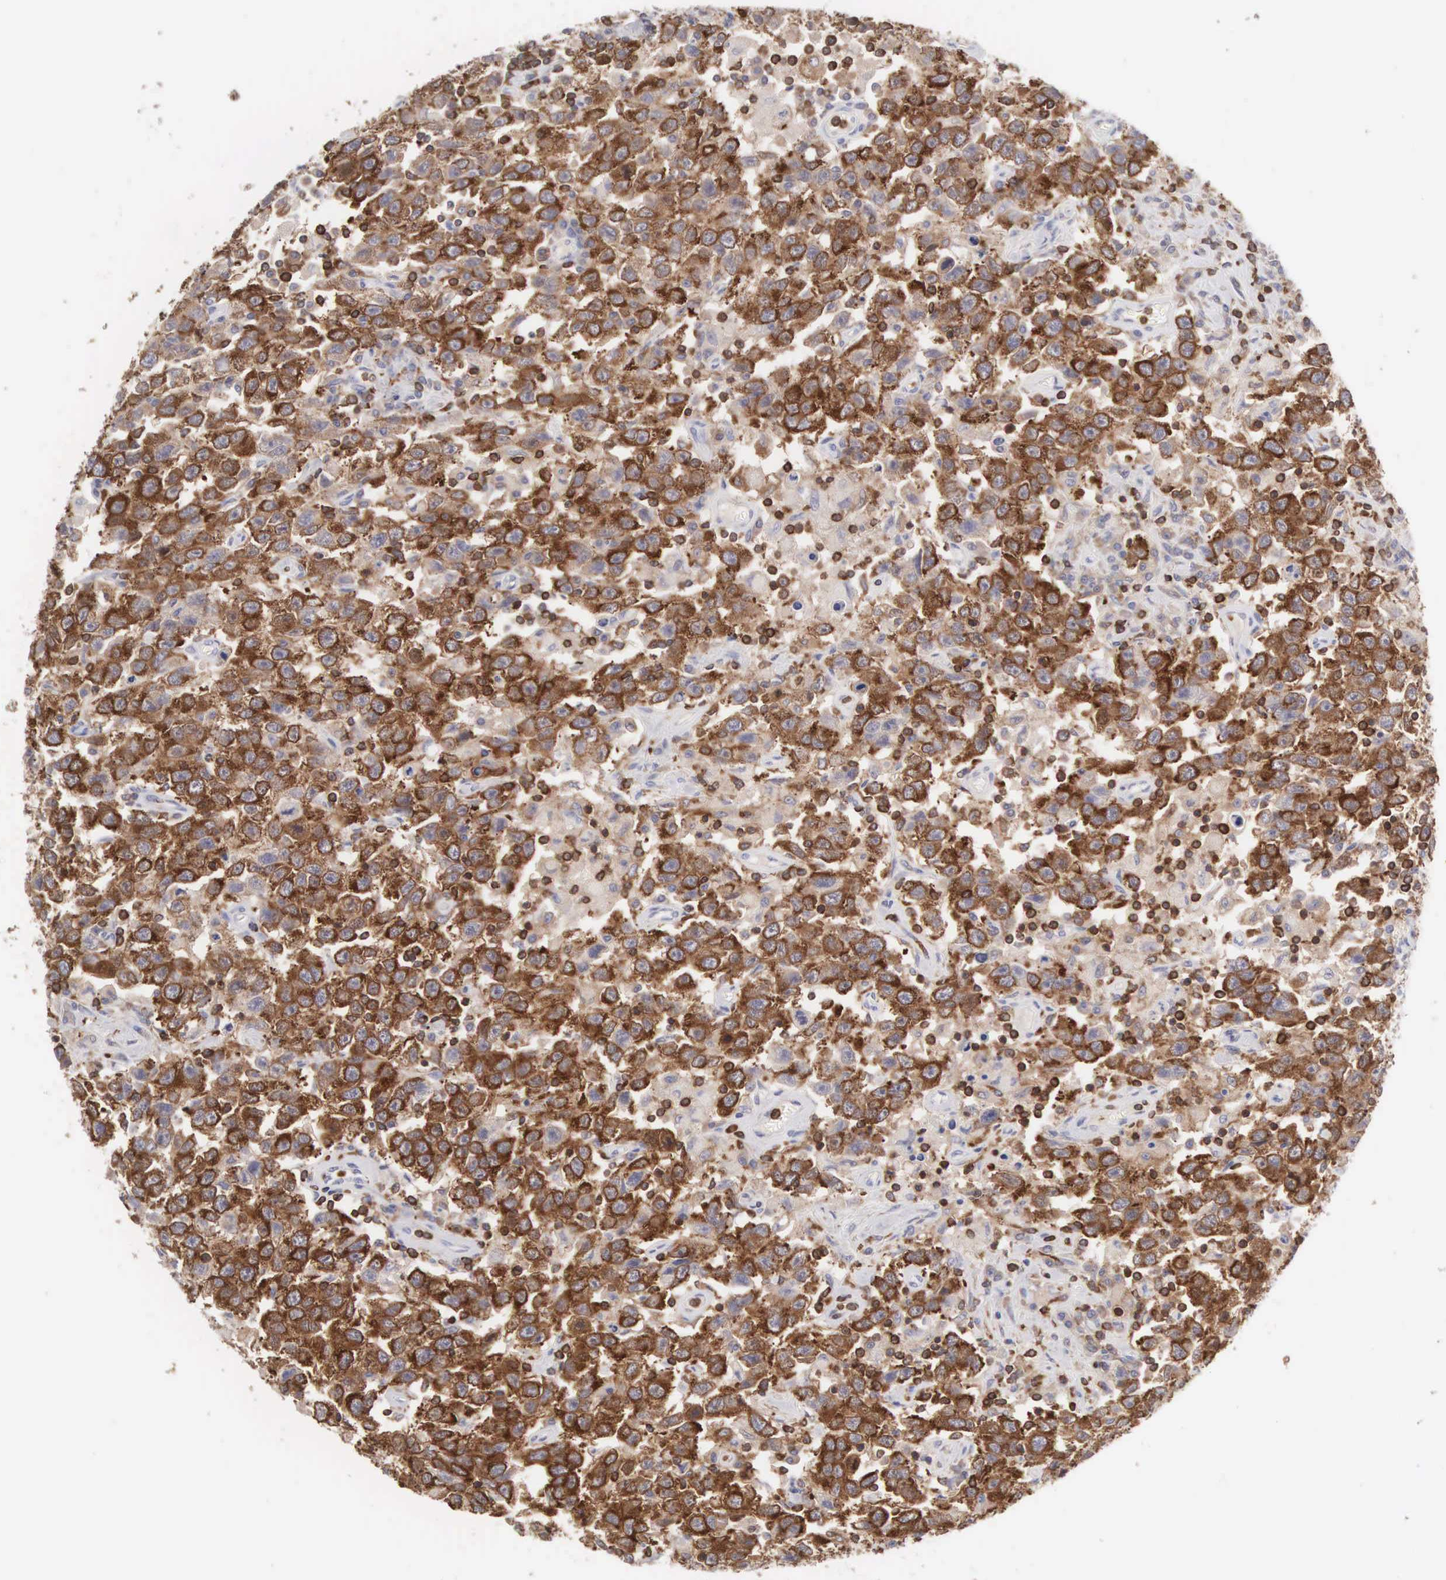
{"staining": {"intensity": "strong", "quantity": ">75%", "location": "cytoplasmic/membranous,nuclear"}, "tissue": "testis cancer", "cell_type": "Tumor cells", "image_type": "cancer", "snomed": [{"axis": "morphology", "description": "Seminoma, NOS"}, {"axis": "topography", "description": "Testis"}], "caption": "Tumor cells display high levels of strong cytoplasmic/membranous and nuclear staining in approximately >75% of cells in testis cancer. The staining is performed using DAB (3,3'-diaminobenzidine) brown chromogen to label protein expression. The nuclei are counter-stained blue using hematoxylin.", "gene": "SH3BP1", "patient": {"sex": "male", "age": 41}}